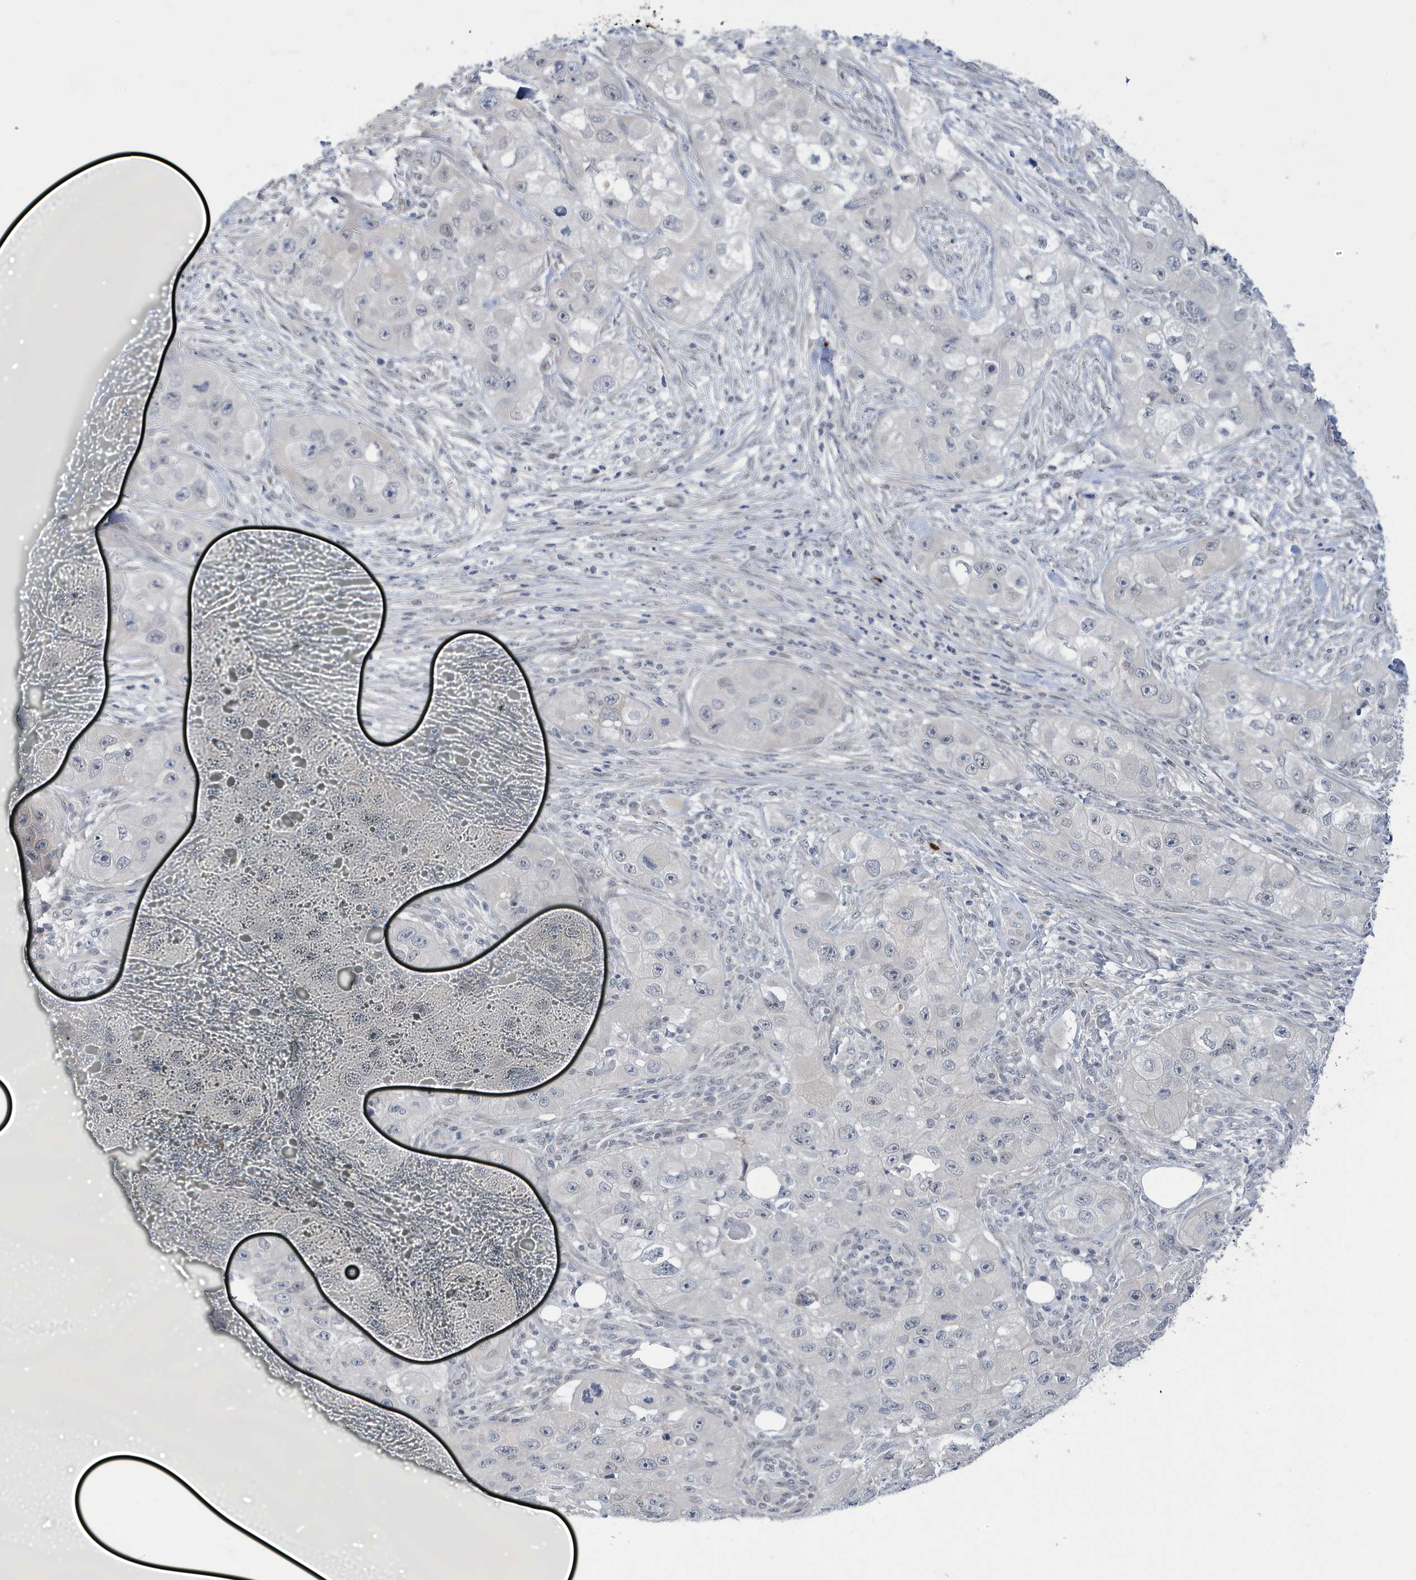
{"staining": {"intensity": "negative", "quantity": "none", "location": "none"}, "tissue": "skin cancer", "cell_type": "Tumor cells", "image_type": "cancer", "snomed": [{"axis": "morphology", "description": "Squamous cell carcinoma, NOS"}, {"axis": "topography", "description": "Skin"}, {"axis": "topography", "description": "Subcutis"}], "caption": "Photomicrograph shows no significant protein staining in tumor cells of skin cancer (squamous cell carcinoma).", "gene": "ZNF654", "patient": {"sex": "male", "age": 73}}